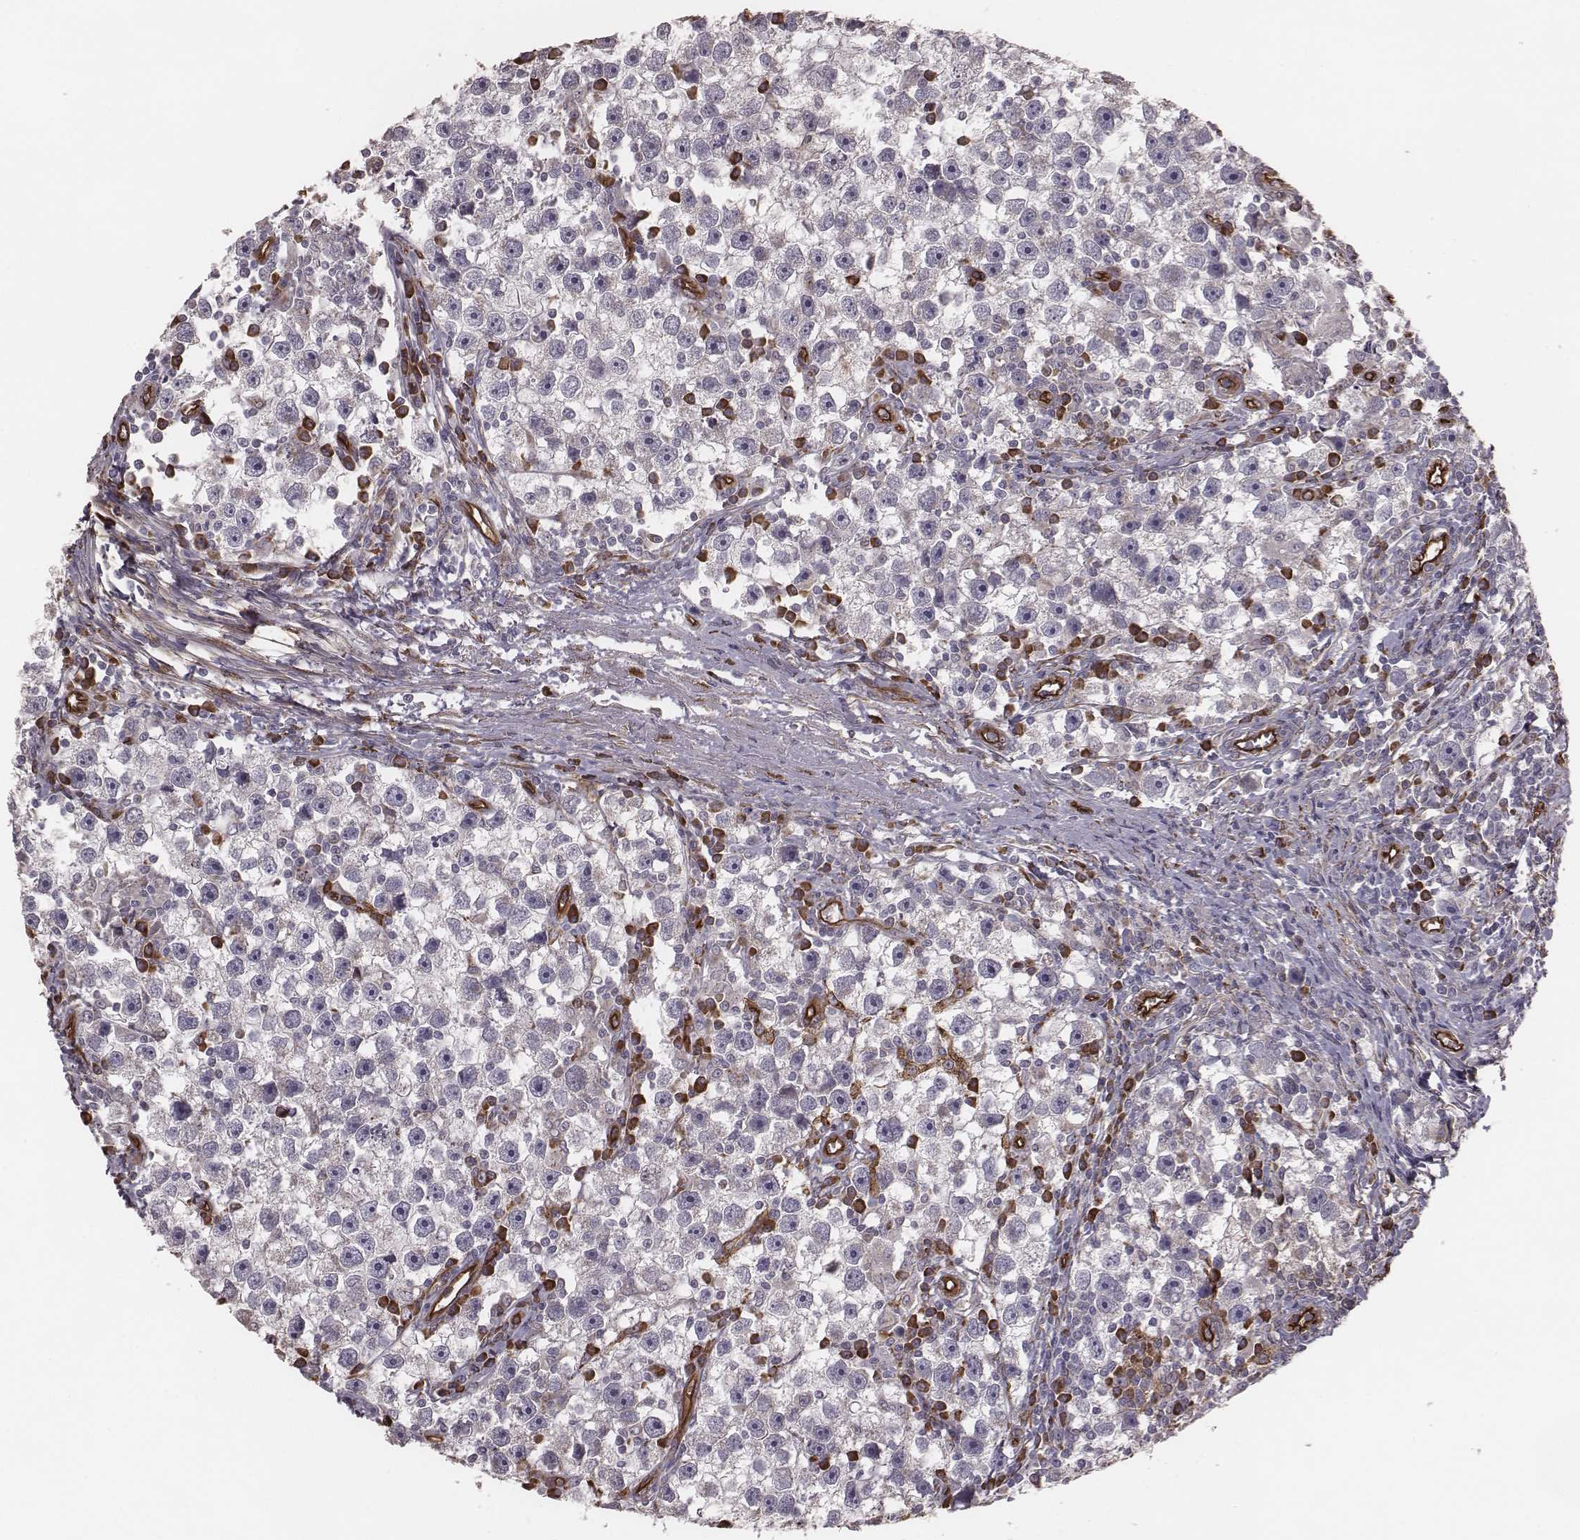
{"staining": {"intensity": "negative", "quantity": "none", "location": "none"}, "tissue": "testis cancer", "cell_type": "Tumor cells", "image_type": "cancer", "snomed": [{"axis": "morphology", "description": "Seminoma, NOS"}, {"axis": "topography", "description": "Testis"}], "caption": "Immunohistochemistry (IHC) histopathology image of neoplastic tissue: human testis cancer stained with DAB (3,3'-diaminobenzidine) exhibits no significant protein positivity in tumor cells.", "gene": "PALMD", "patient": {"sex": "male", "age": 30}}